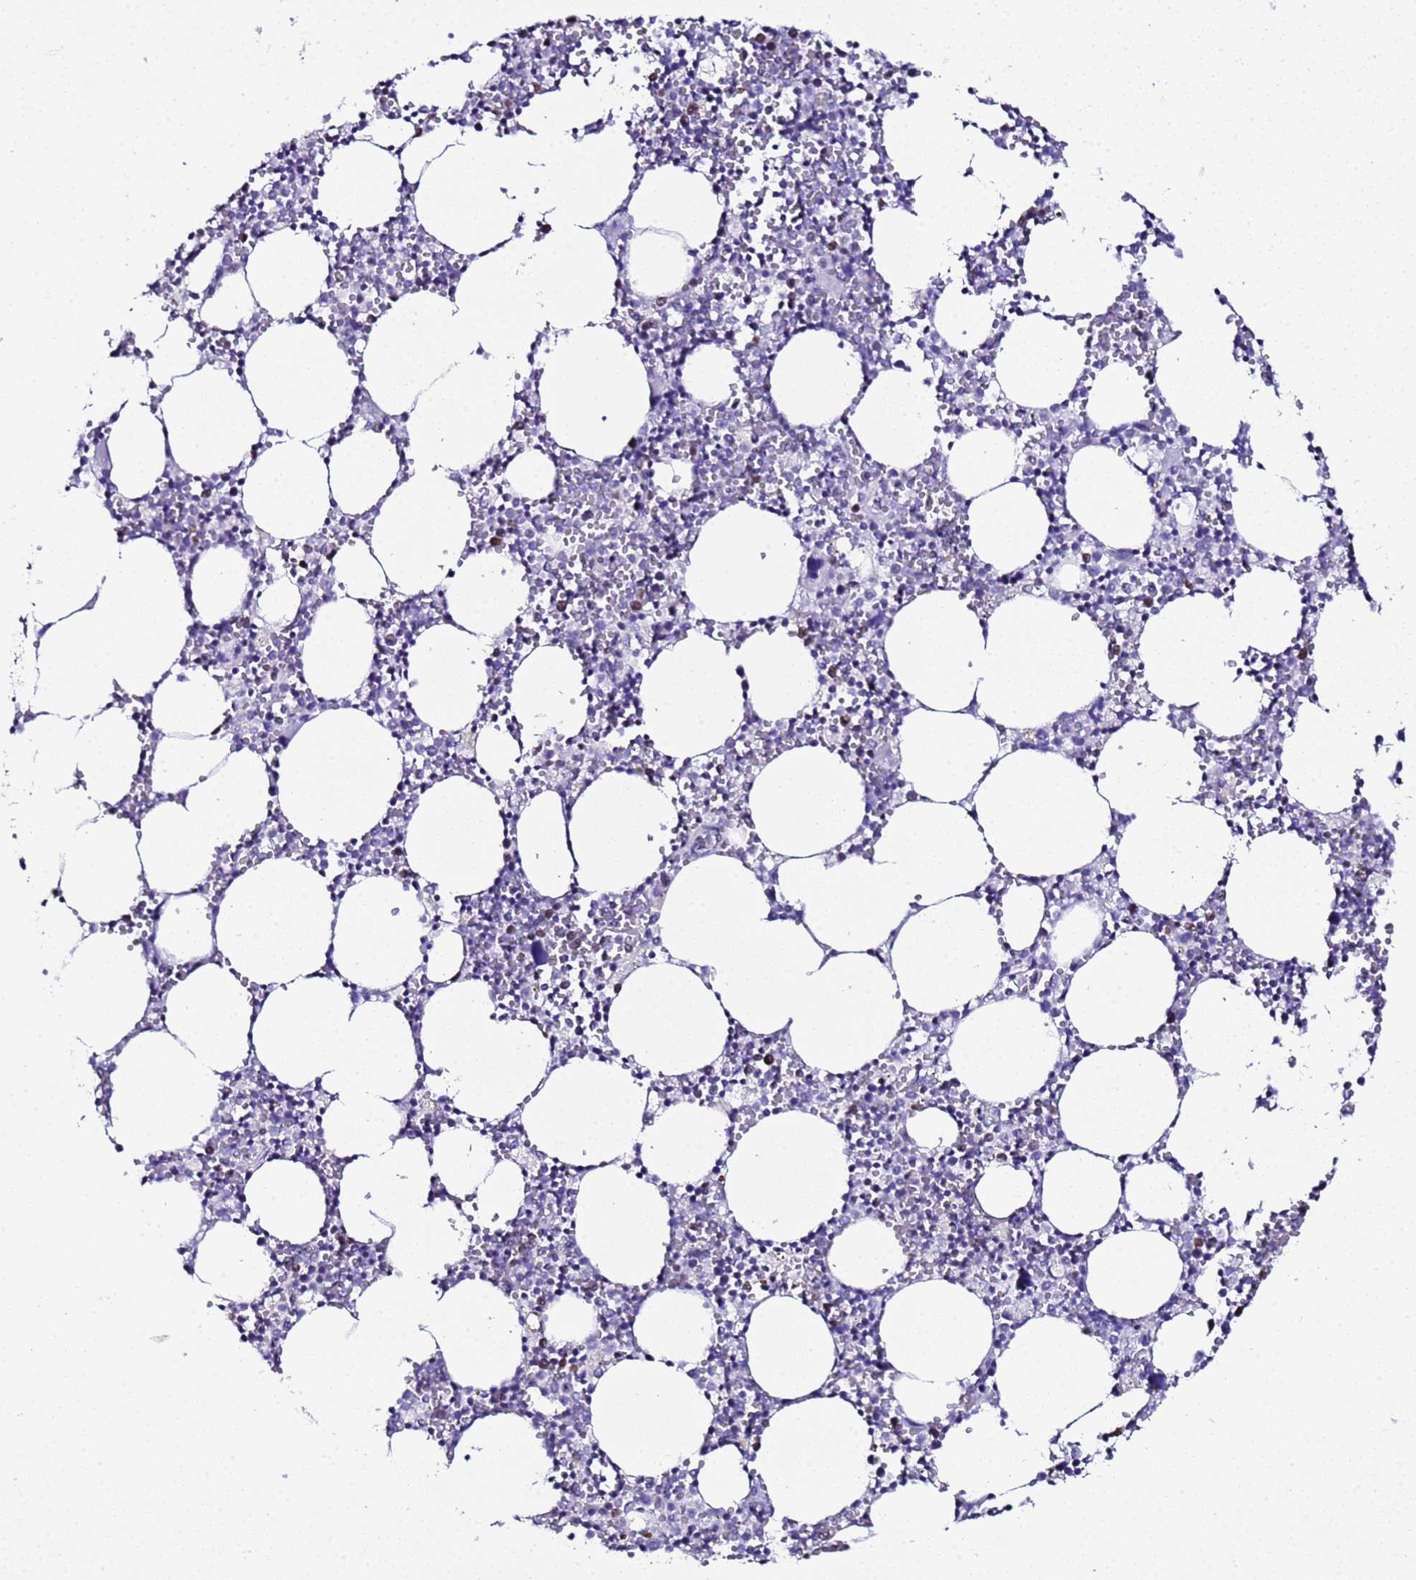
{"staining": {"intensity": "moderate", "quantity": "<25%", "location": "nuclear"}, "tissue": "bone marrow", "cell_type": "Hematopoietic cells", "image_type": "normal", "snomed": [{"axis": "morphology", "description": "Normal tissue, NOS"}, {"axis": "topography", "description": "Bone marrow"}], "caption": "Unremarkable bone marrow exhibits moderate nuclear positivity in about <25% of hematopoietic cells.", "gene": "BCL7A", "patient": {"sex": "female", "age": 64}}